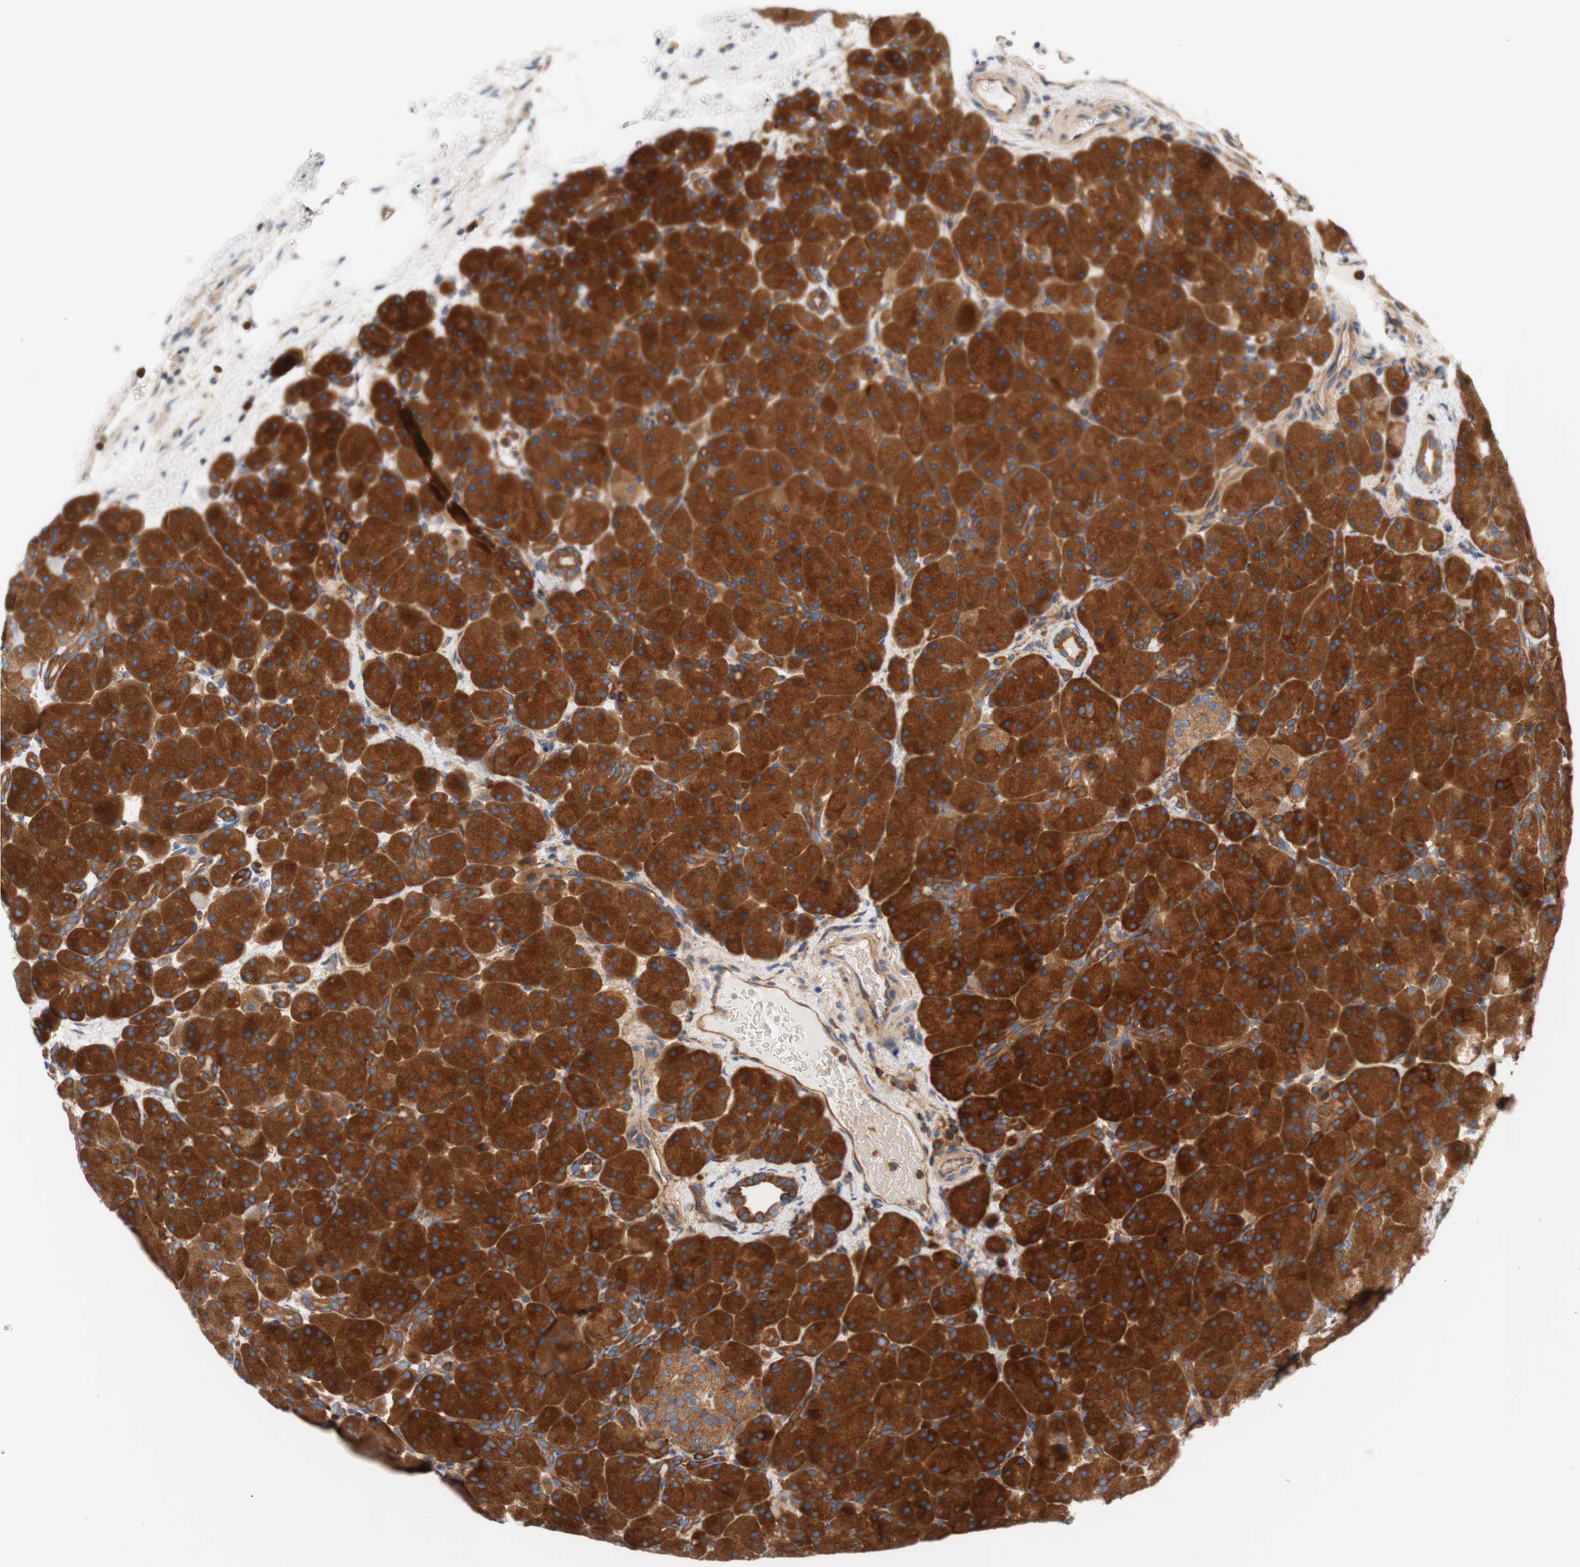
{"staining": {"intensity": "strong", "quantity": ">75%", "location": "cytoplasmic/membranous"}, "tissue": "pancreas", "cell_type": "Exocrine glandular cells", "image_type": "normal", "snomed": [{"axis": "morphology", "description": "Normal tissue, NOS"}, {"axis": "topography", "description": "Pancreas"}], "caption": "Pancreas stained with a brown dye demonstrates strong cytoplasmic/membranous positive staining in approximately >75% of exocrine glandular cells.", "gene": "STOM", "patient": {"sex": "male", "age": 66}}